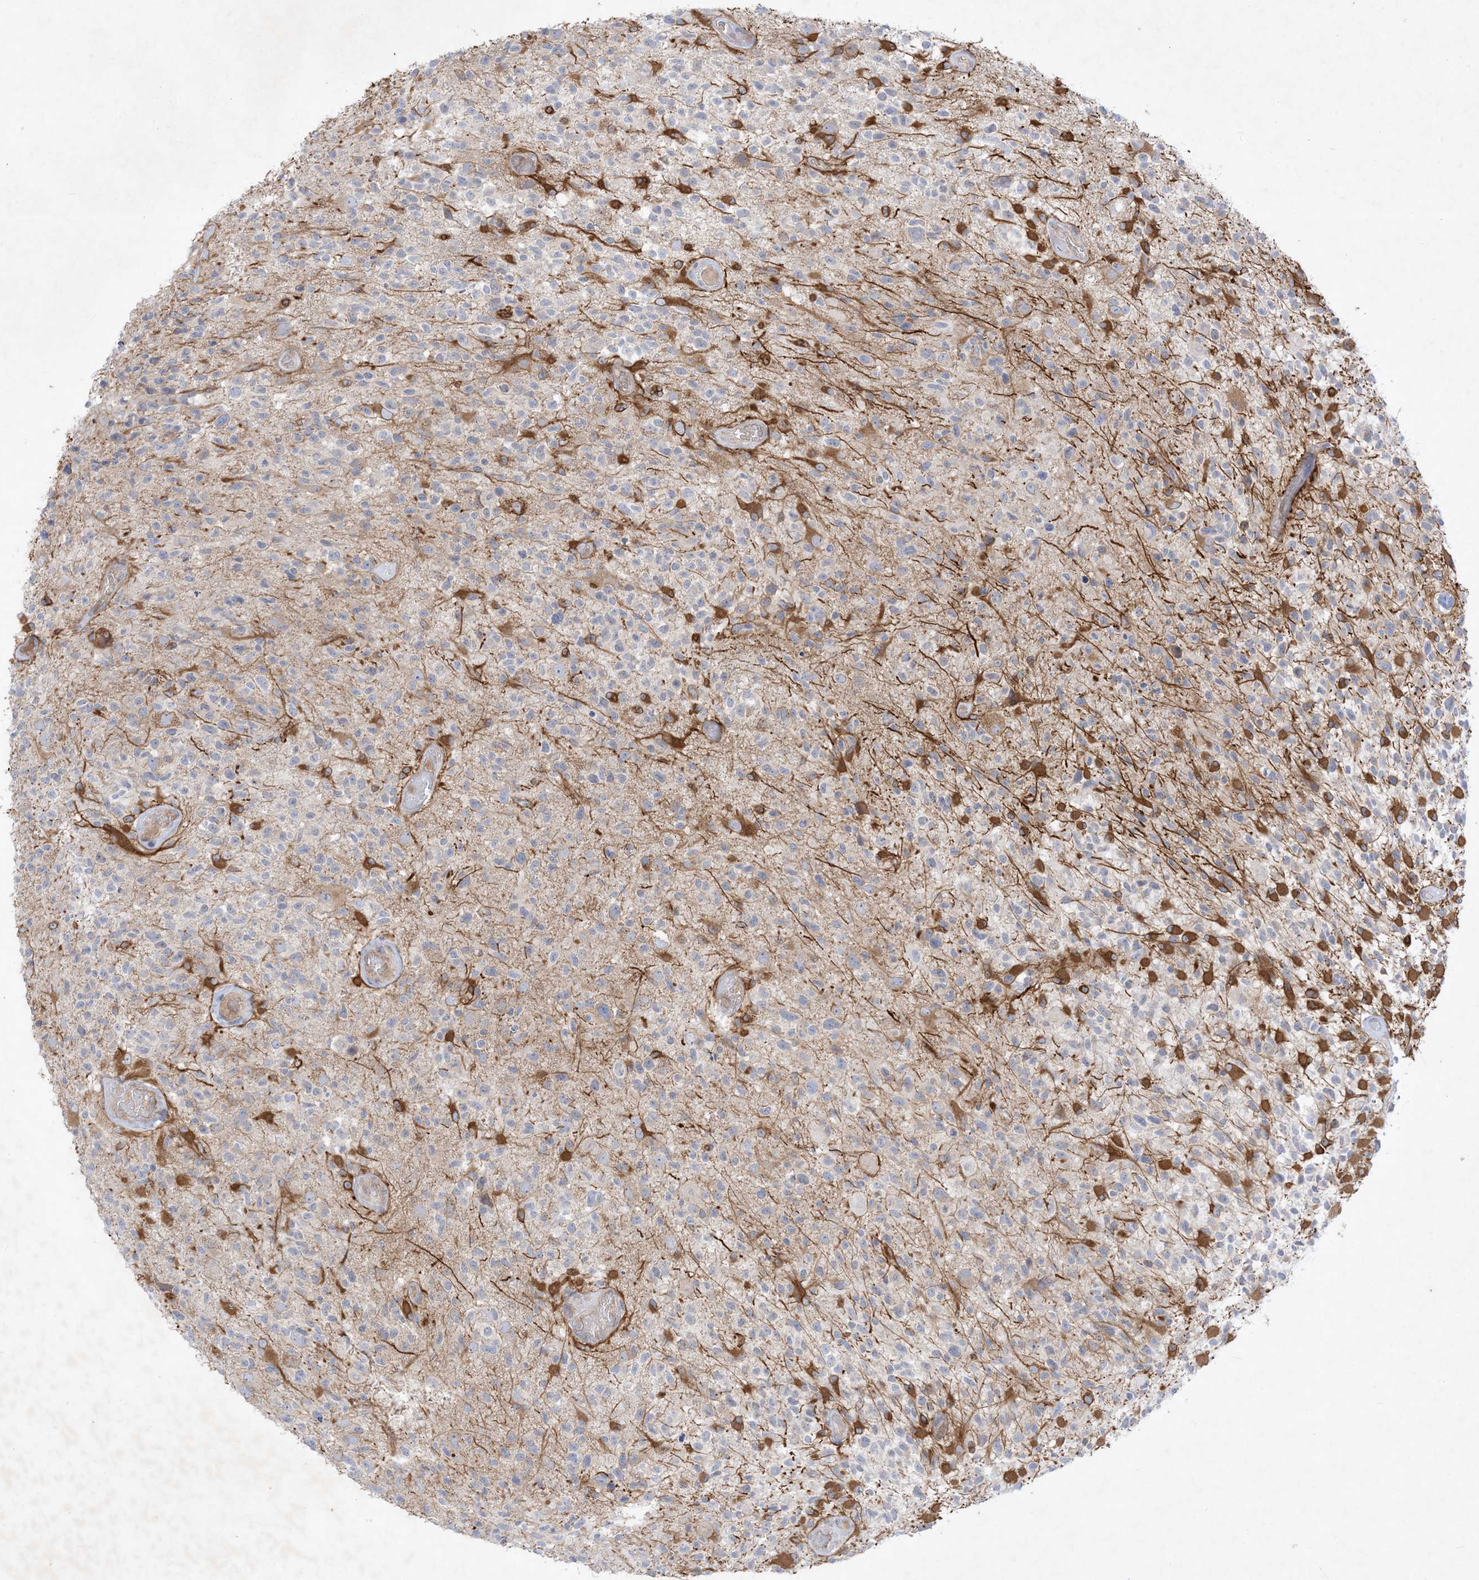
{"staining": {"intensity": "negative", "quantity": "none", "location": "none"}, "tissue": "glioma", "cell_type": "Tumor cells", "image_type": "cancer", "snomed": [{"axis": "morphology", "description": "Glioma, malignant, High grade"}, {"axis": "morphology", "description": "Glioblastoma, NOS"}, {"axis": "topography", "description": "Brain"}], "caption": "Photomicrograph shows no protein expression in tumor cells of glioblastoma tissue.", "gene": "PLEKHA3", "patient": {"sex": "male", "age": 60}}